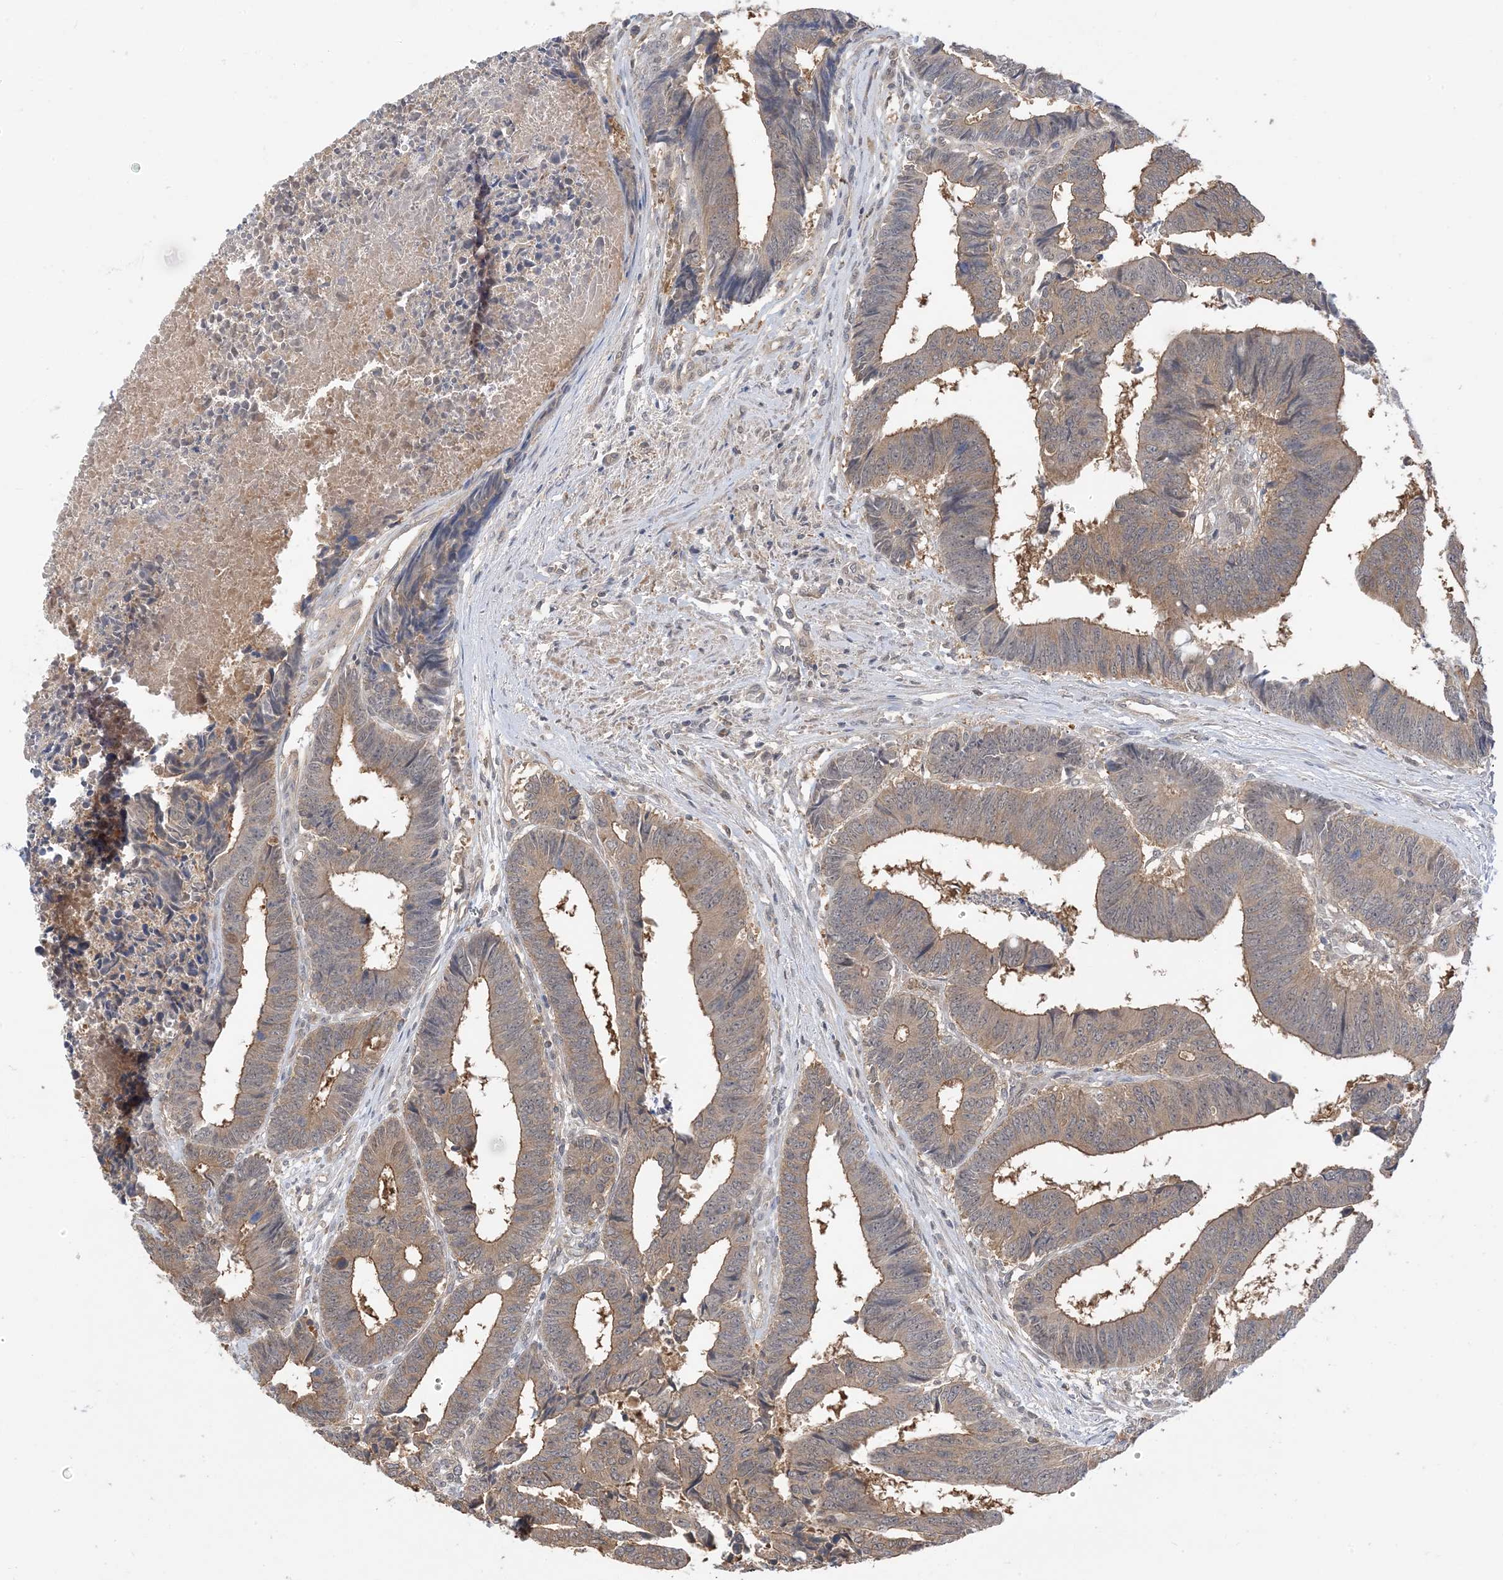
{"staining": {"intensity": "moderate", "quantity": ">75%", "location": "cytoplasmic/membranous"}, "tissue": "colorectal cancer", "cell_type": "Tumor cells", "image_type": "cancer", "snomed": [{"axis": "morphology", "description": "Adenocarcinoma, NOS"}, {"axis": "topography", "description": "Rectum"}], "caption": "Colorectal cancer was stained to show a protein in brown. There is medium levels of moderate cytoplasmic/membranous positivity in approximately >75% of tumor cells.", "gene": "WDR26", "patient": {"sex": "male", "age": 84}}